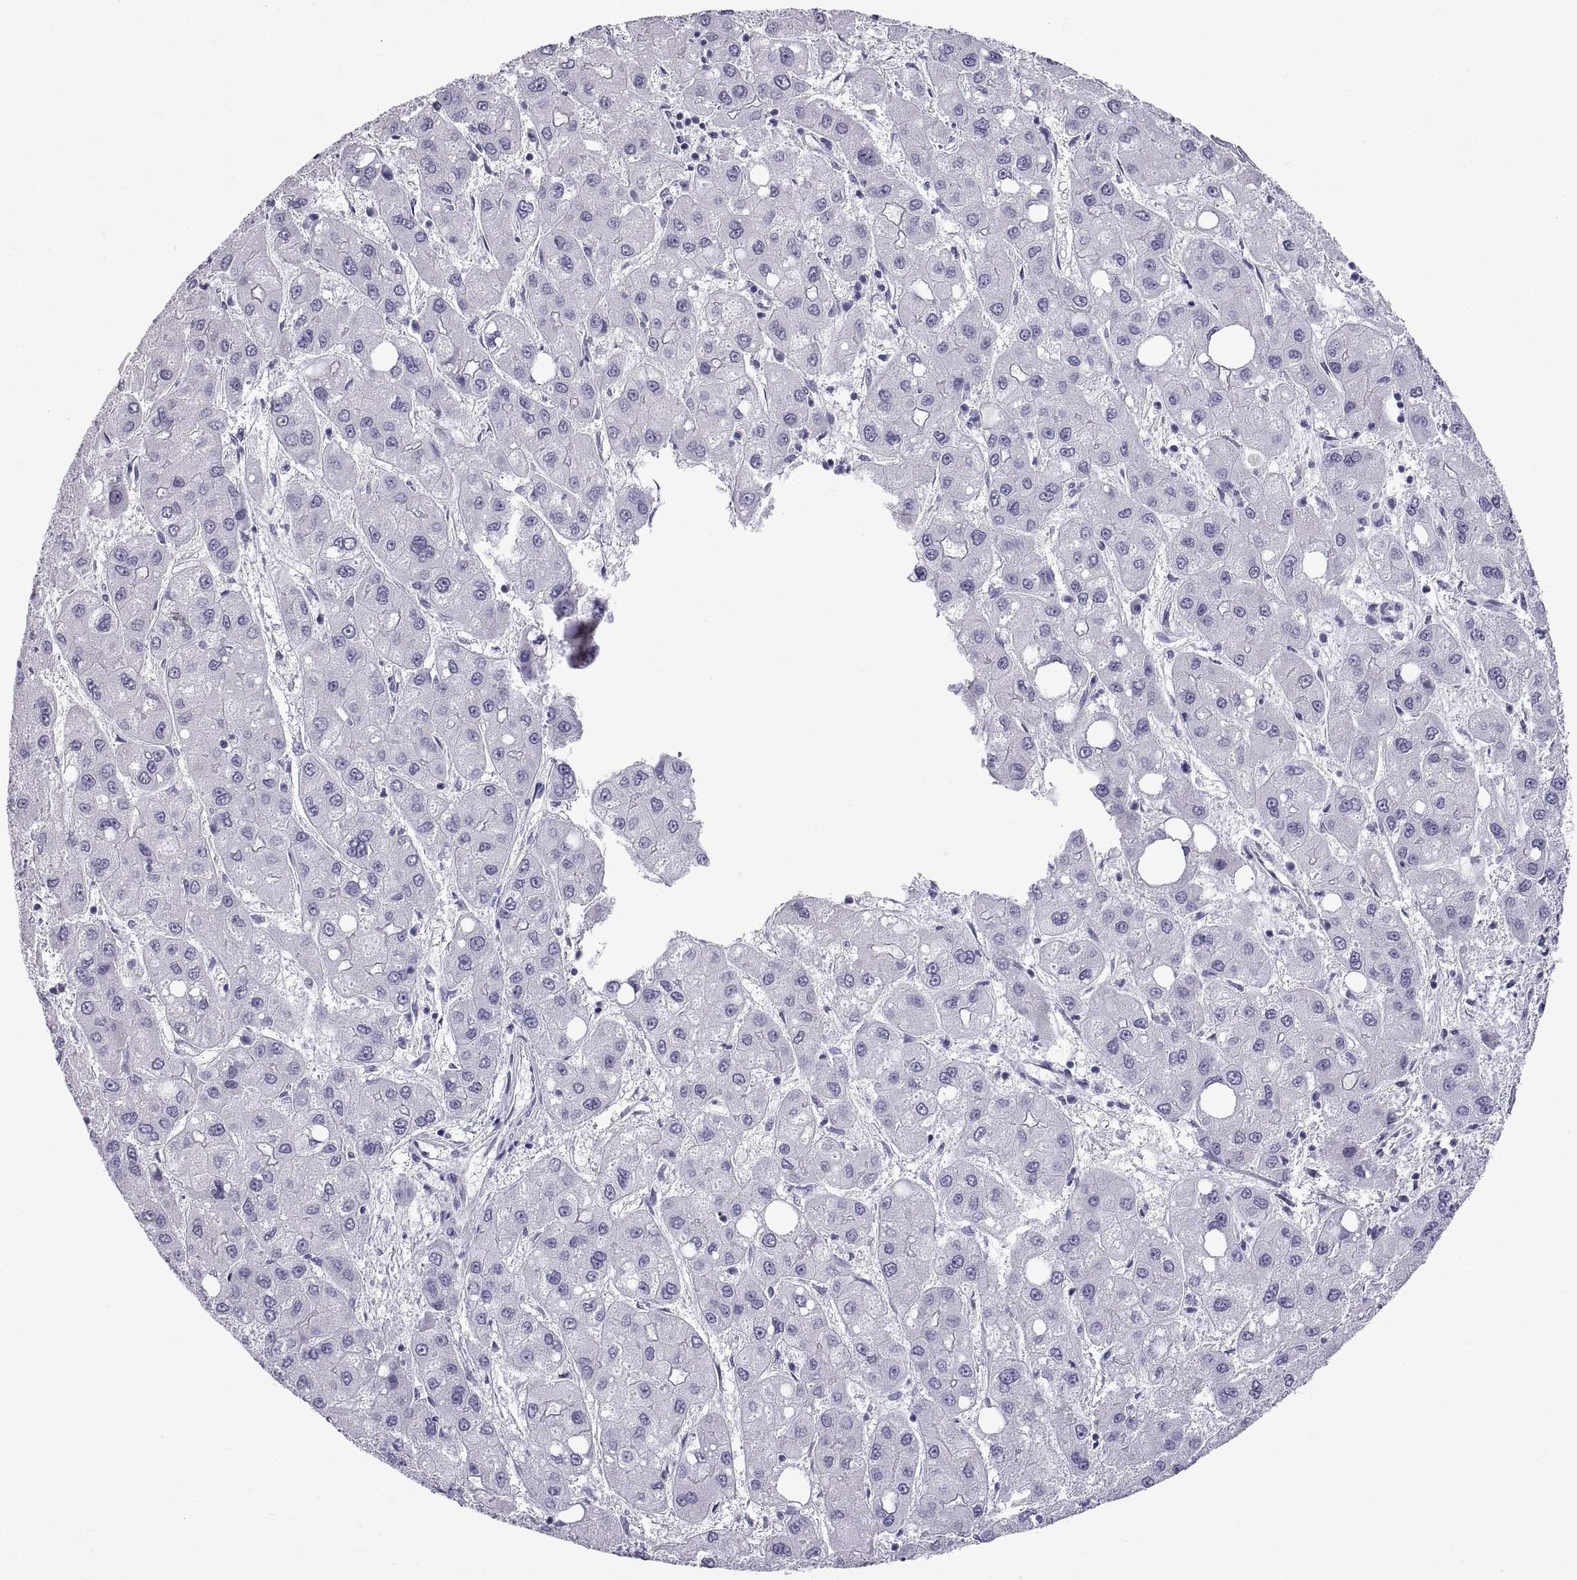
{"staining": {"intensity": "negative", "quantity": "none", "location": "none"}, "tissue": "liver cancer", "cell_type": "Tumor cells", "image_type": "cancer", "snomed": [{"axis": "morphology", "description": "Carcinoma, Hepatocellular, NOS"}, {"axis": "topography", "description": "Liver"}], "caption": "A micrograph of hepatocellular carcinoma (liver) stained for a protein demonstrates no brown staining in tumor cells.", "gene": "SPDYE1", "patient": {"sex": "male", "age": 73}}